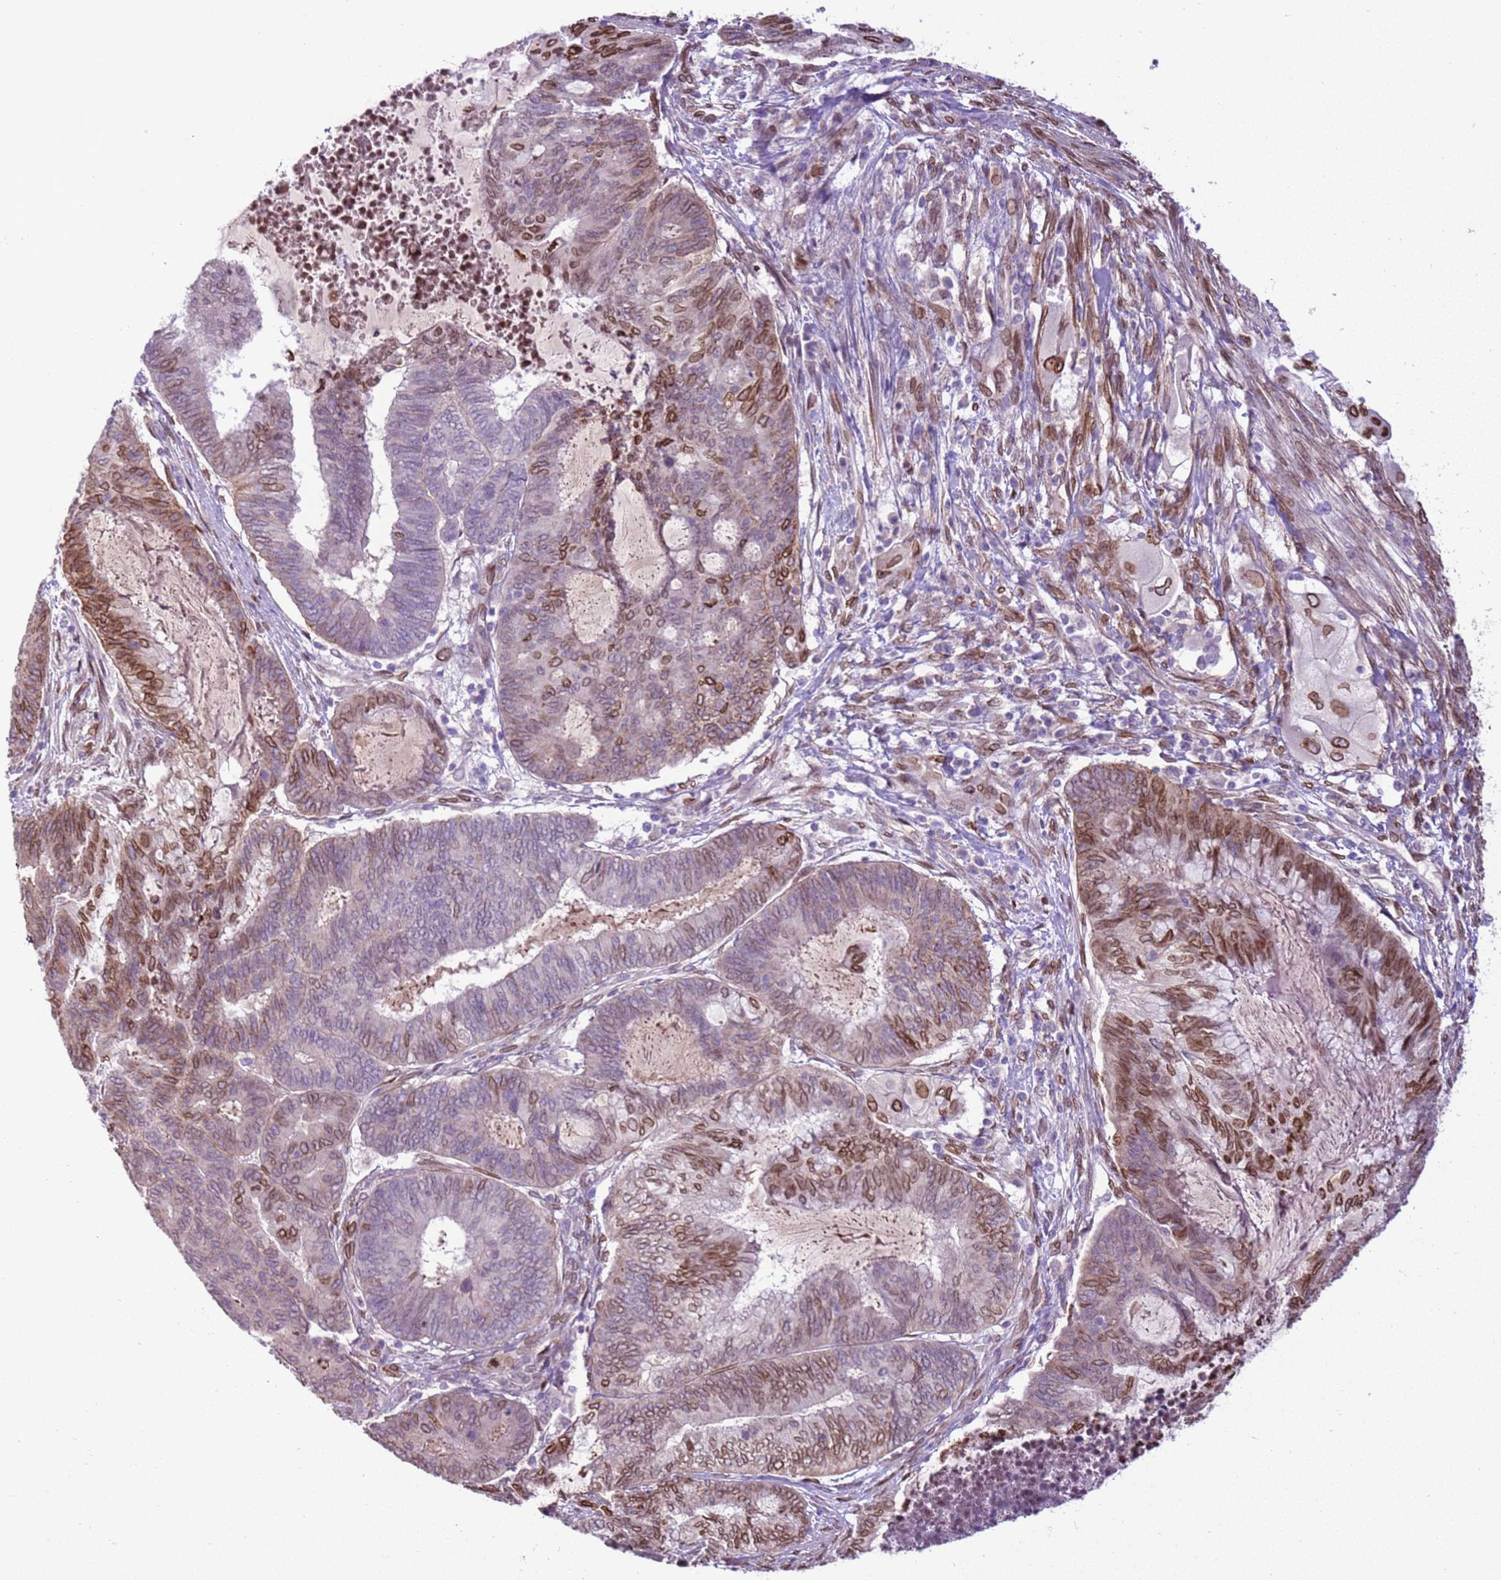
{"staining": {"intensity": "moderate", "quantity": "25%-75%", "location": "cytoplasmic/membranous,nuclear"}, "tissue": "endometrial cancer", "cell_type": "Tumor cells", "image_type": "cancer", "snomed": [{"axis": "morphology", "description": "Adenocarcinoma, NOS"}, {"axis": "topography", "description": "Uterus"}, {"axis": "topography", "description": "Endometrium"}], "caption": "IHC of human endometrial adenocarcinoma exhibits medium levels of moderate cytoplasmic/membranous and nuclear positivity in approximately 25%-75% of tumor cells.", "gene": "TMEM47", "patient": {"sex": "female", "age": 70}}